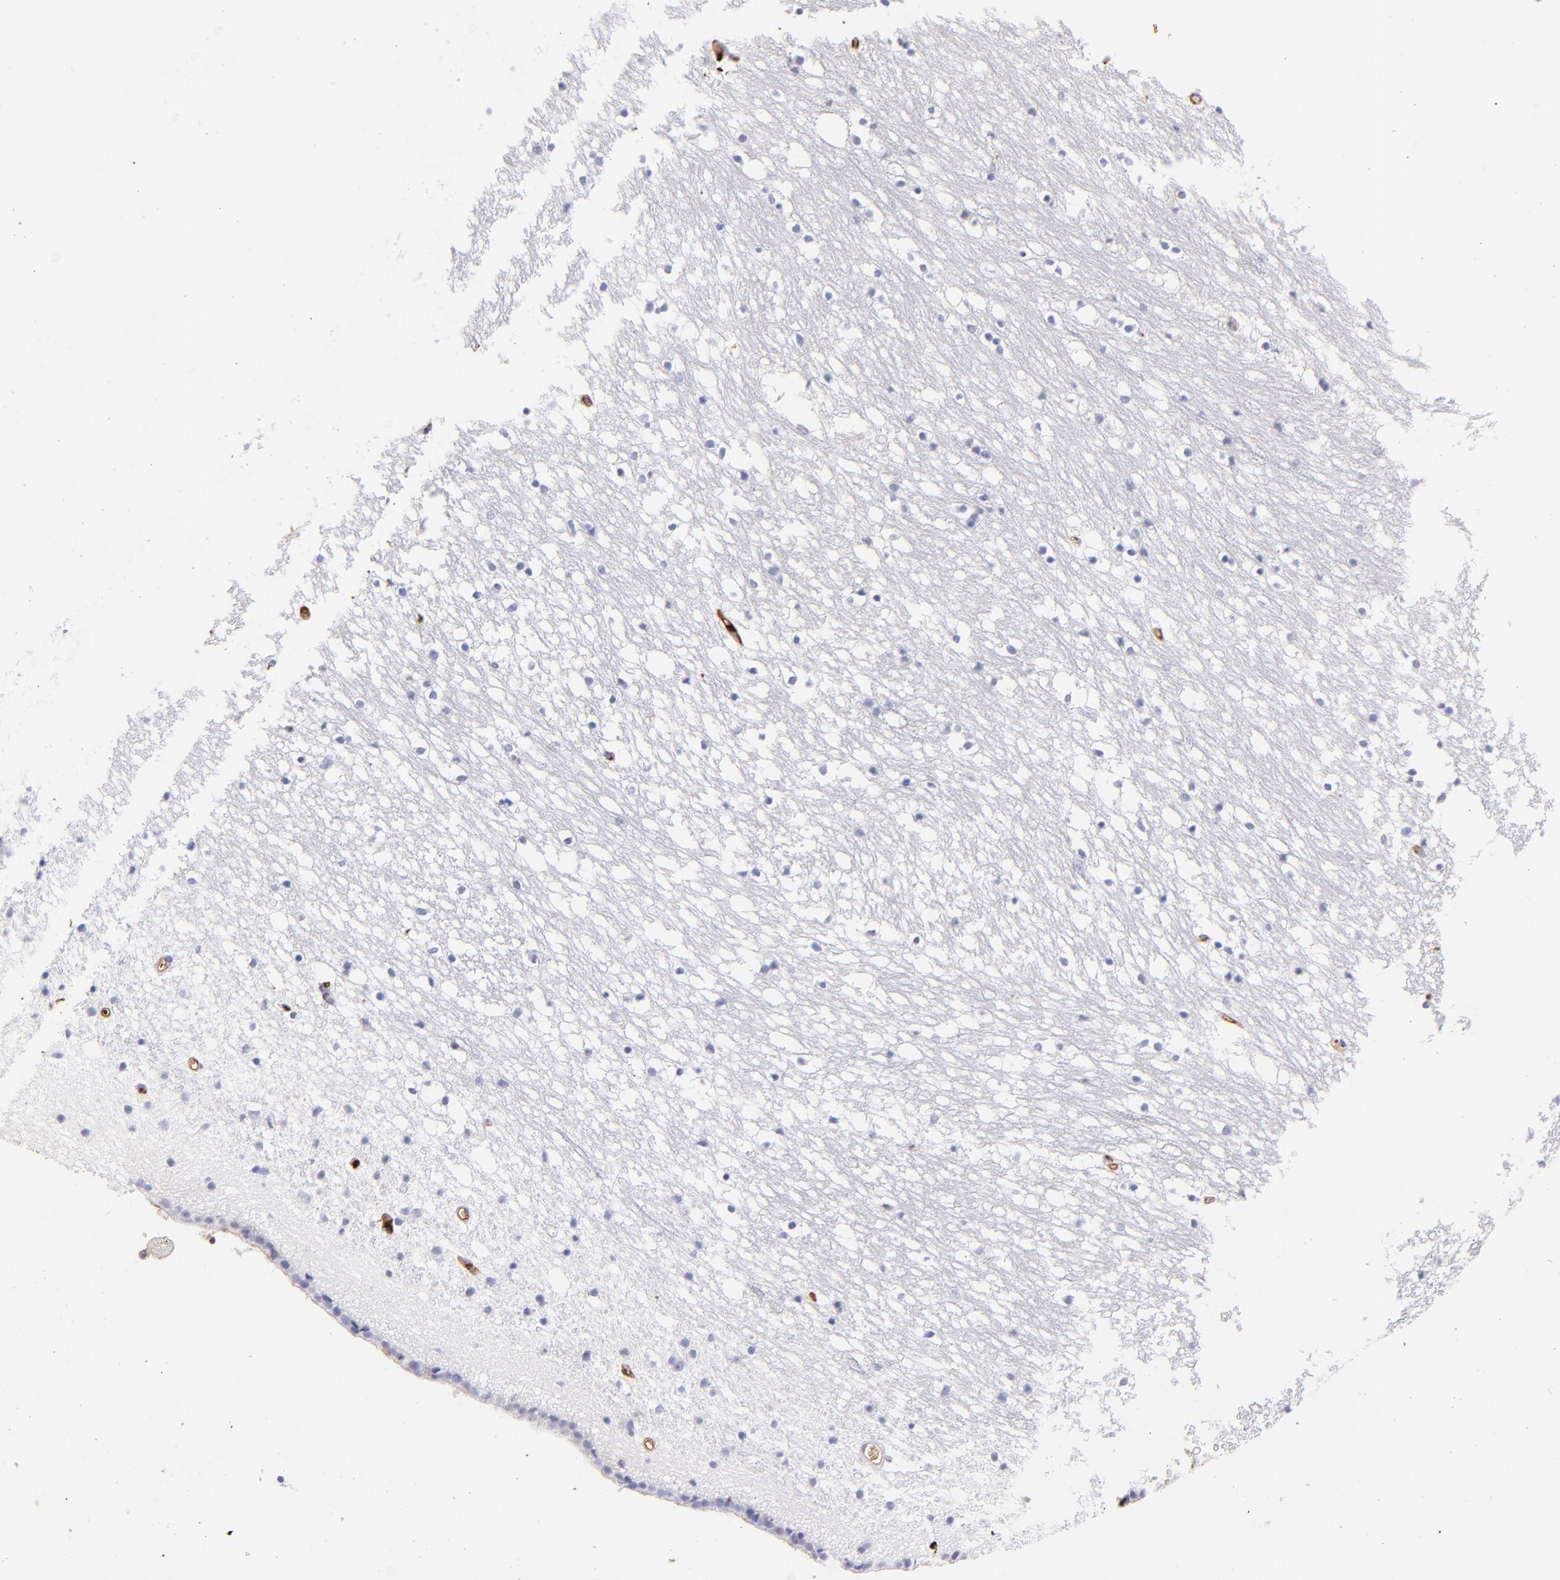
{"staining": {"intensity": "negative", "quantity": "none", "location": "none"}, "tissue": "caudate", "cell_type": "Glial cells", "image_type": "normal", "snomed": [{"axis": "morphology", "description": "Normal tissue, NOS"}, {"axis": "topography", "description": "Lateral ventricle wall"}], "caption": "Immunohistochemistry of benign caudate displays no positivity in glial cells. Brightfield microscopy of immunohistochemistry (IHC) stained with DAB (brown) and hematoxylin (blue), captured at high magnification.", "gene": "FGB", "patient": {"sex": "male", "age": 45}}